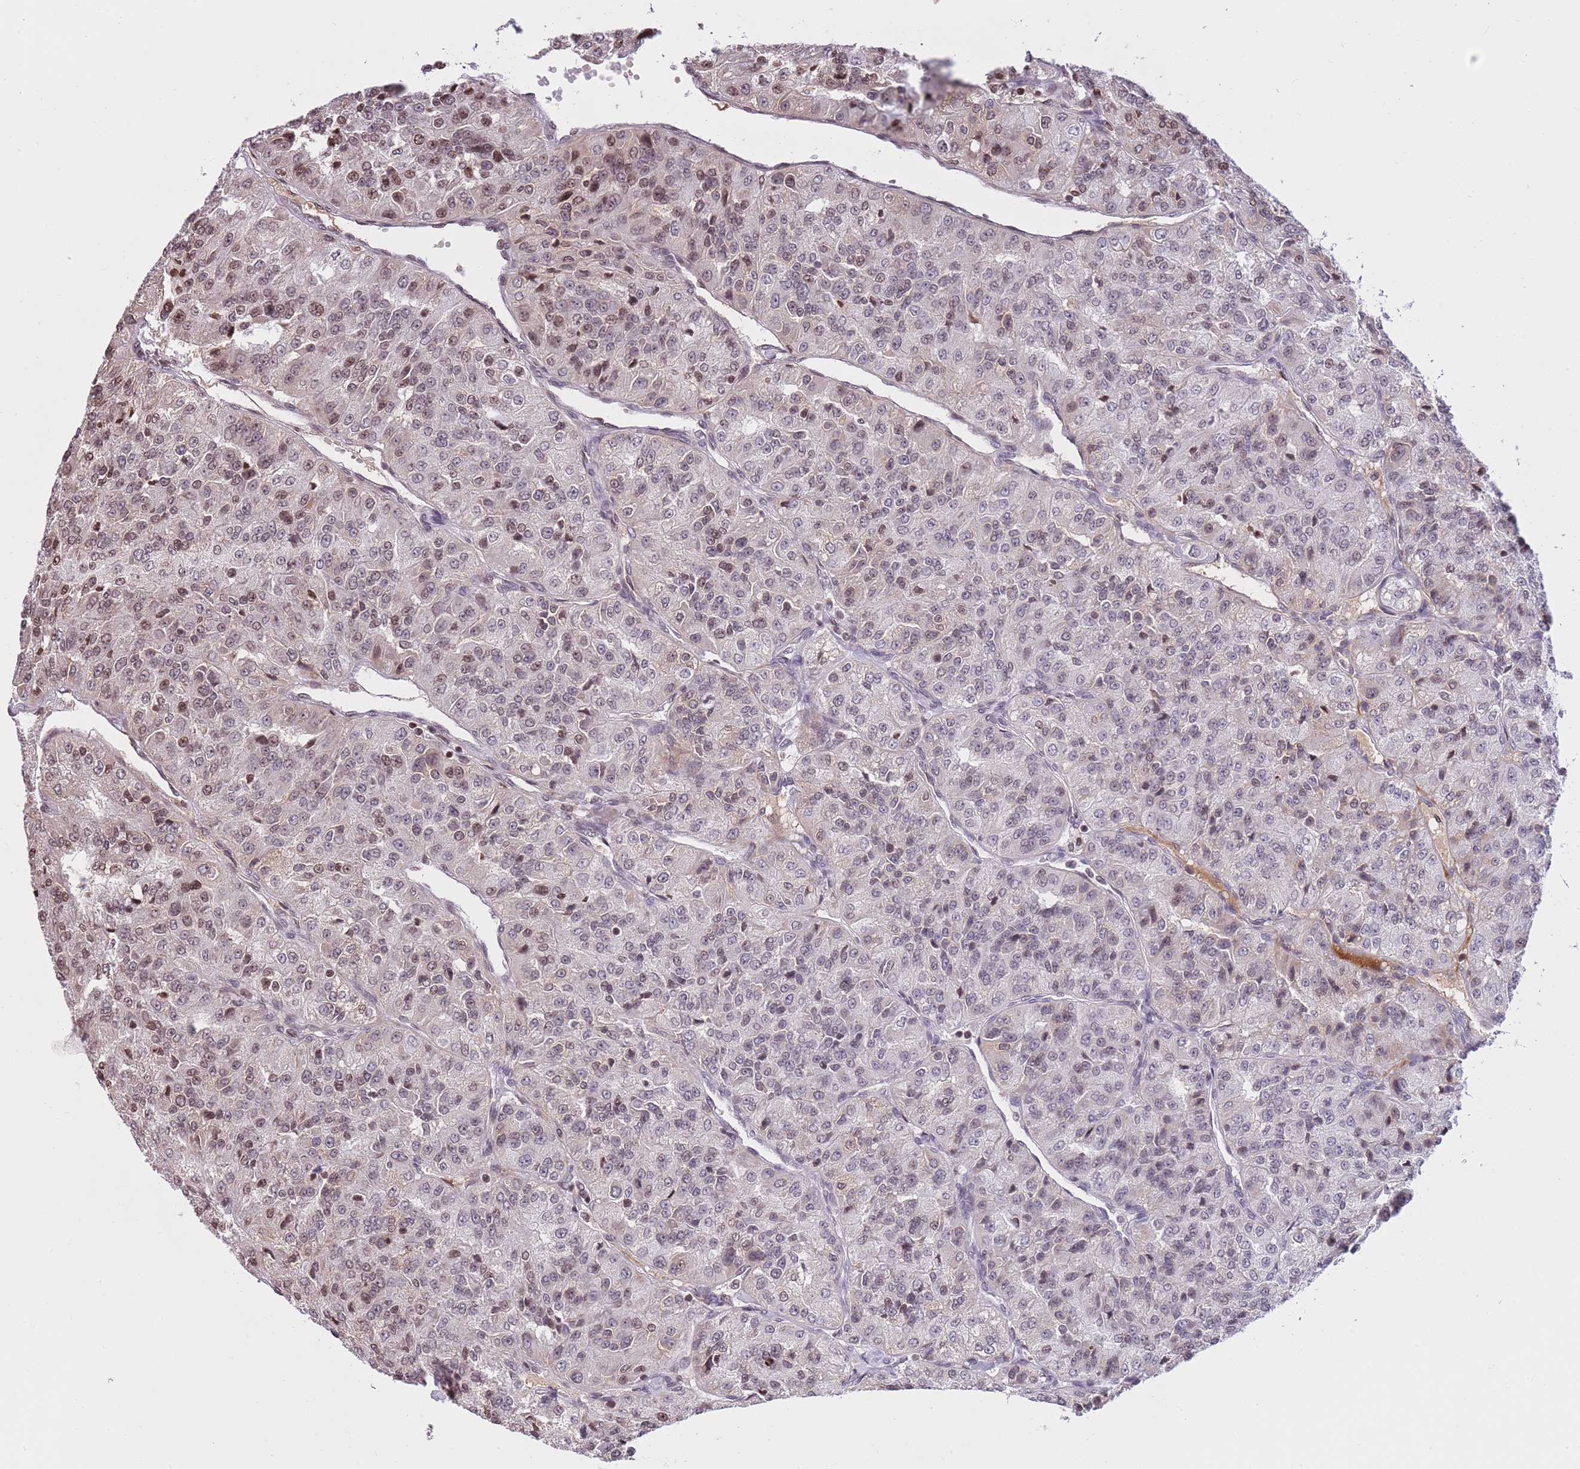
{"staining": {"intensity": "moderate", "quantity": "<25%", "location": "nuclear"}, "tissue": "renal cancer", "cell_type": "Tumor cells", "image_type": "cancer", "snomed": [{"axis": "morphology", "description": "Adenocarcinoma, NOS"}, {"axis": "topography", "description": "Kidney"}], "caption": "Immunohistochemical staining of human renal adenocarcinoma demonstrates low levels of moderate nuclear protein expression in approximately <25% of tumor cells. Using DAB (brown) and hematoxylin (blue) stains, captured at high magnification using brightfield microscopy.", "gene": "KPNA3", "patient": {"sex": "female", "age": 63}}